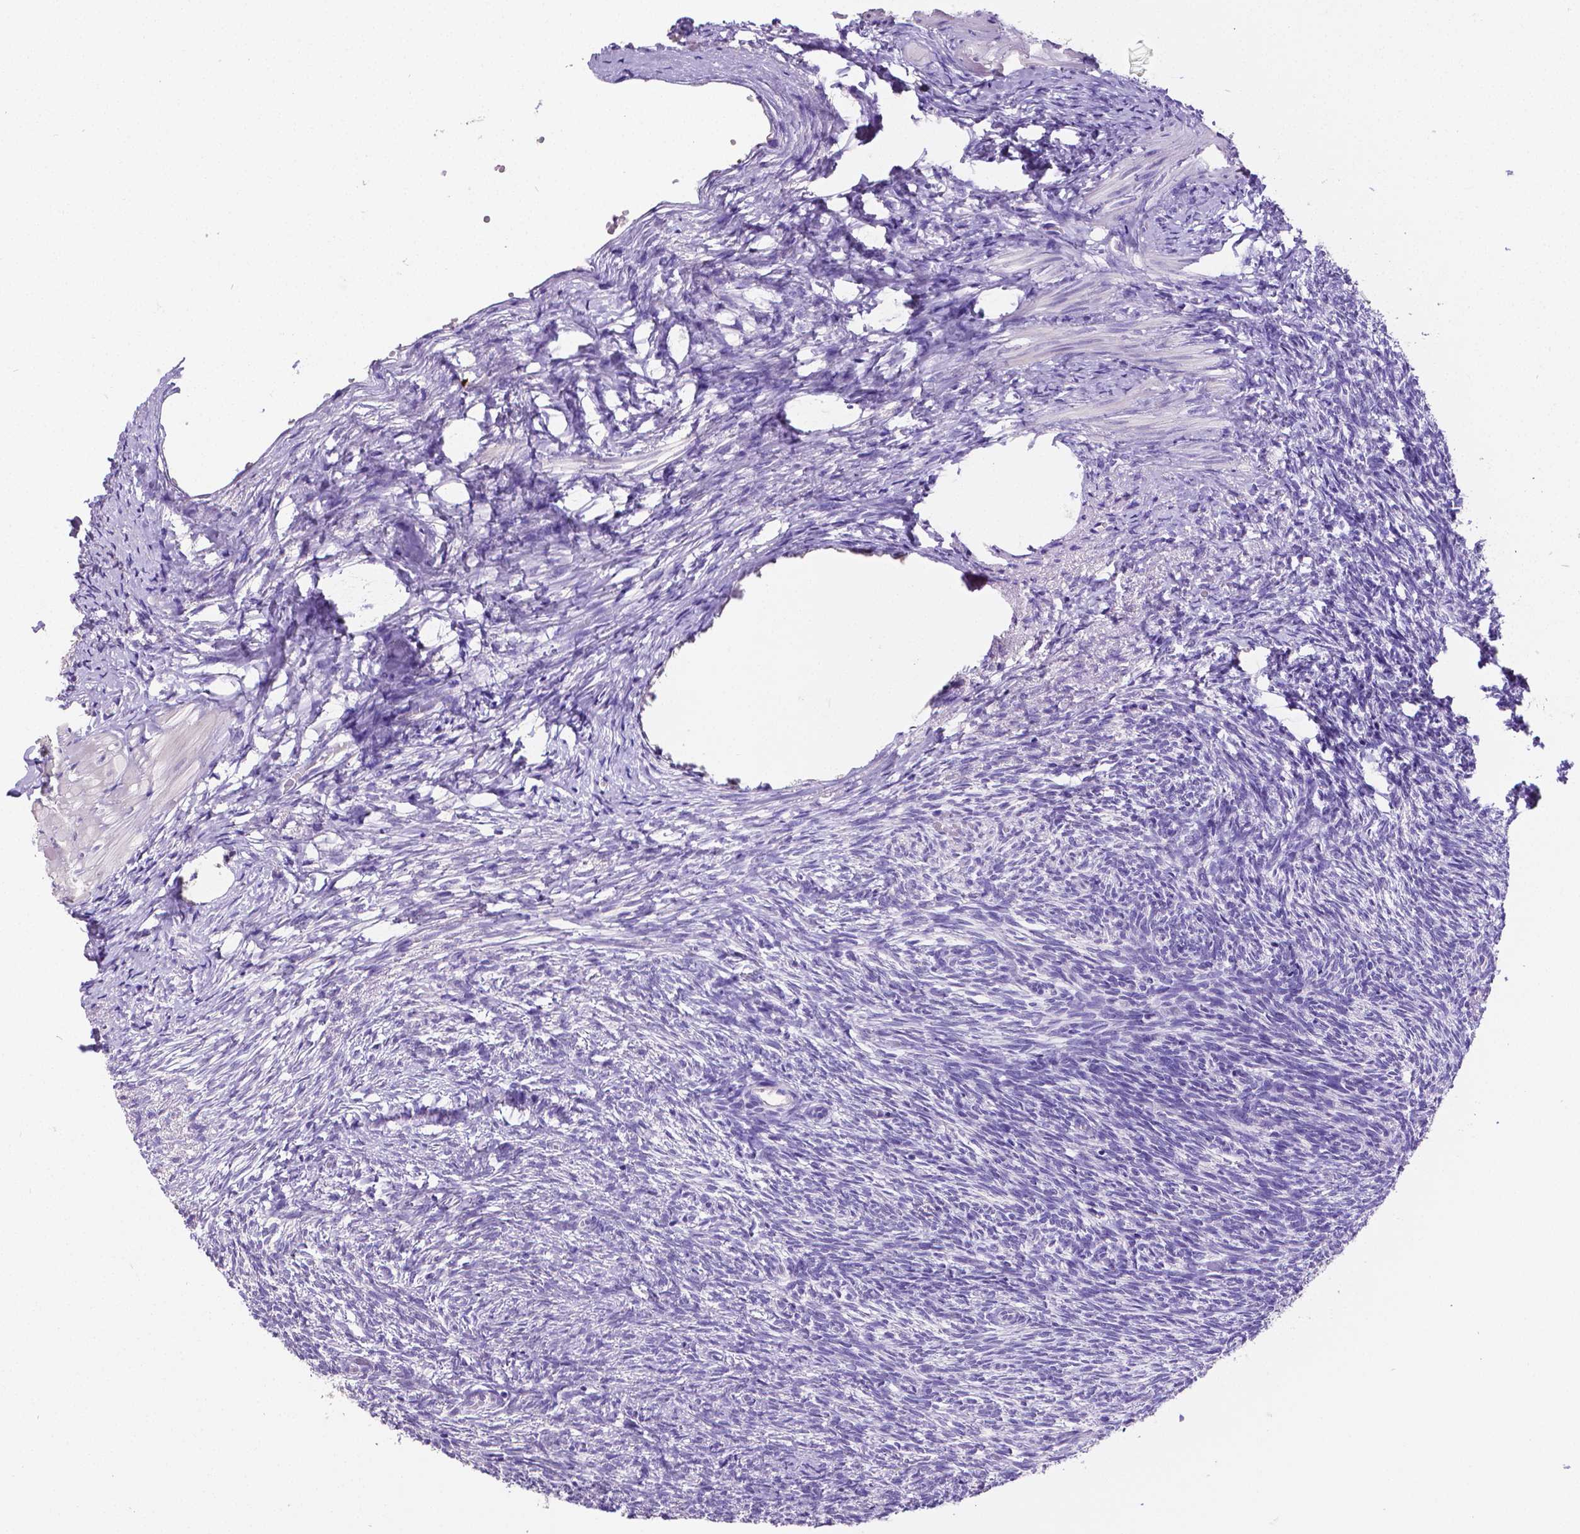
{"staining": {"intensity": "negative", "quantity": "none", "location": "none"}, "tissue": "ovary", "cell_type": "Ovarian stroma cells", "image_type": "normal", "snomed": [{"axis": "morphology", "description": "Normal tissue, NOS"}, {"axis": "topography", "description": "Ovary"}], "caption": "High magnification brightfield microscopy of benign ovary stained with DAB (3,3'-diaminobenzidine) (brown) and counterstained with hematoxylin (blue): ovarian stroma cells show no significant positivity.", "gene": "SATB2", "patient": {"sex": "female", "age": 46}}